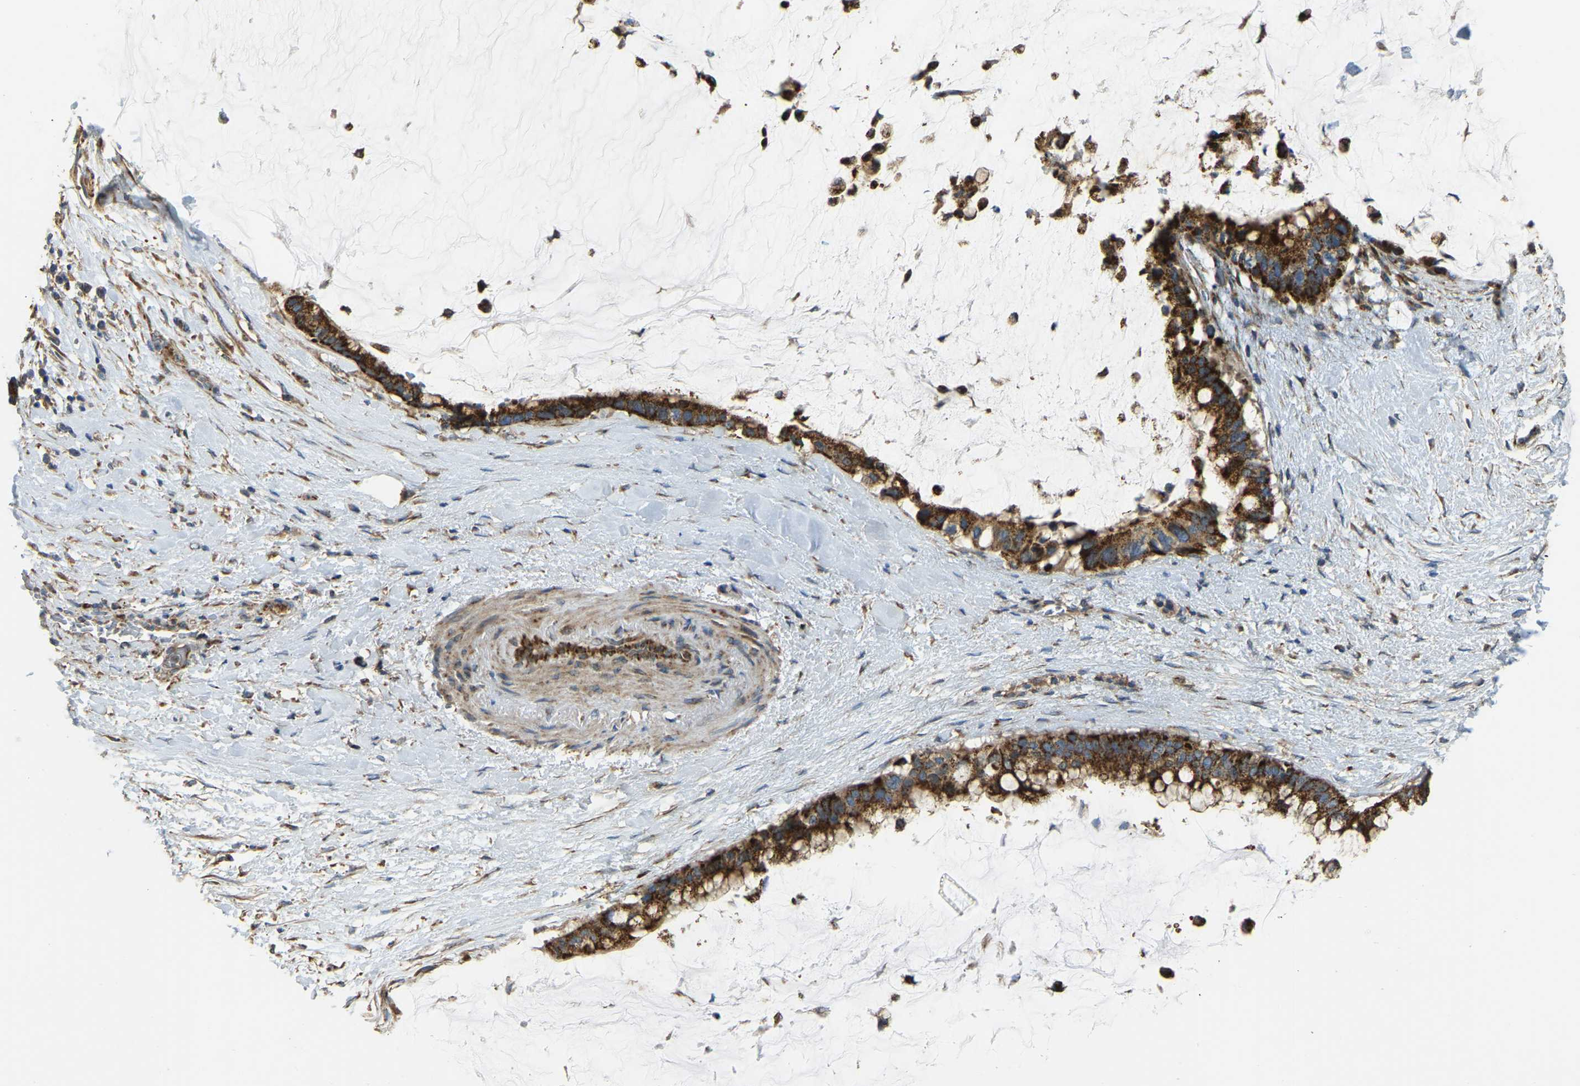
{"staining": {"intensity": "strong", "quantity": ">75%", "location": "cytoplasmic/membranous"}, "tissue": "pancreatic cancer", "cell_type": "Tumor cells", "image_type": "cancer", "snomed": [{"axis": "morphology", "description": "Adenocarcinoma, NOS"}, {"axis": "topography", "description": "Pancreas"}], "caption": "DAB (3,3'-diaminobenzidine) immunohistochemical staining of human pancreatic adenocarcinoma exhibits strong cytoplasmic/membranous protein positivity in about >75% of tumor cells.", "gene": "PSMD7", "patient": {"sex": "male", "age": 41}}